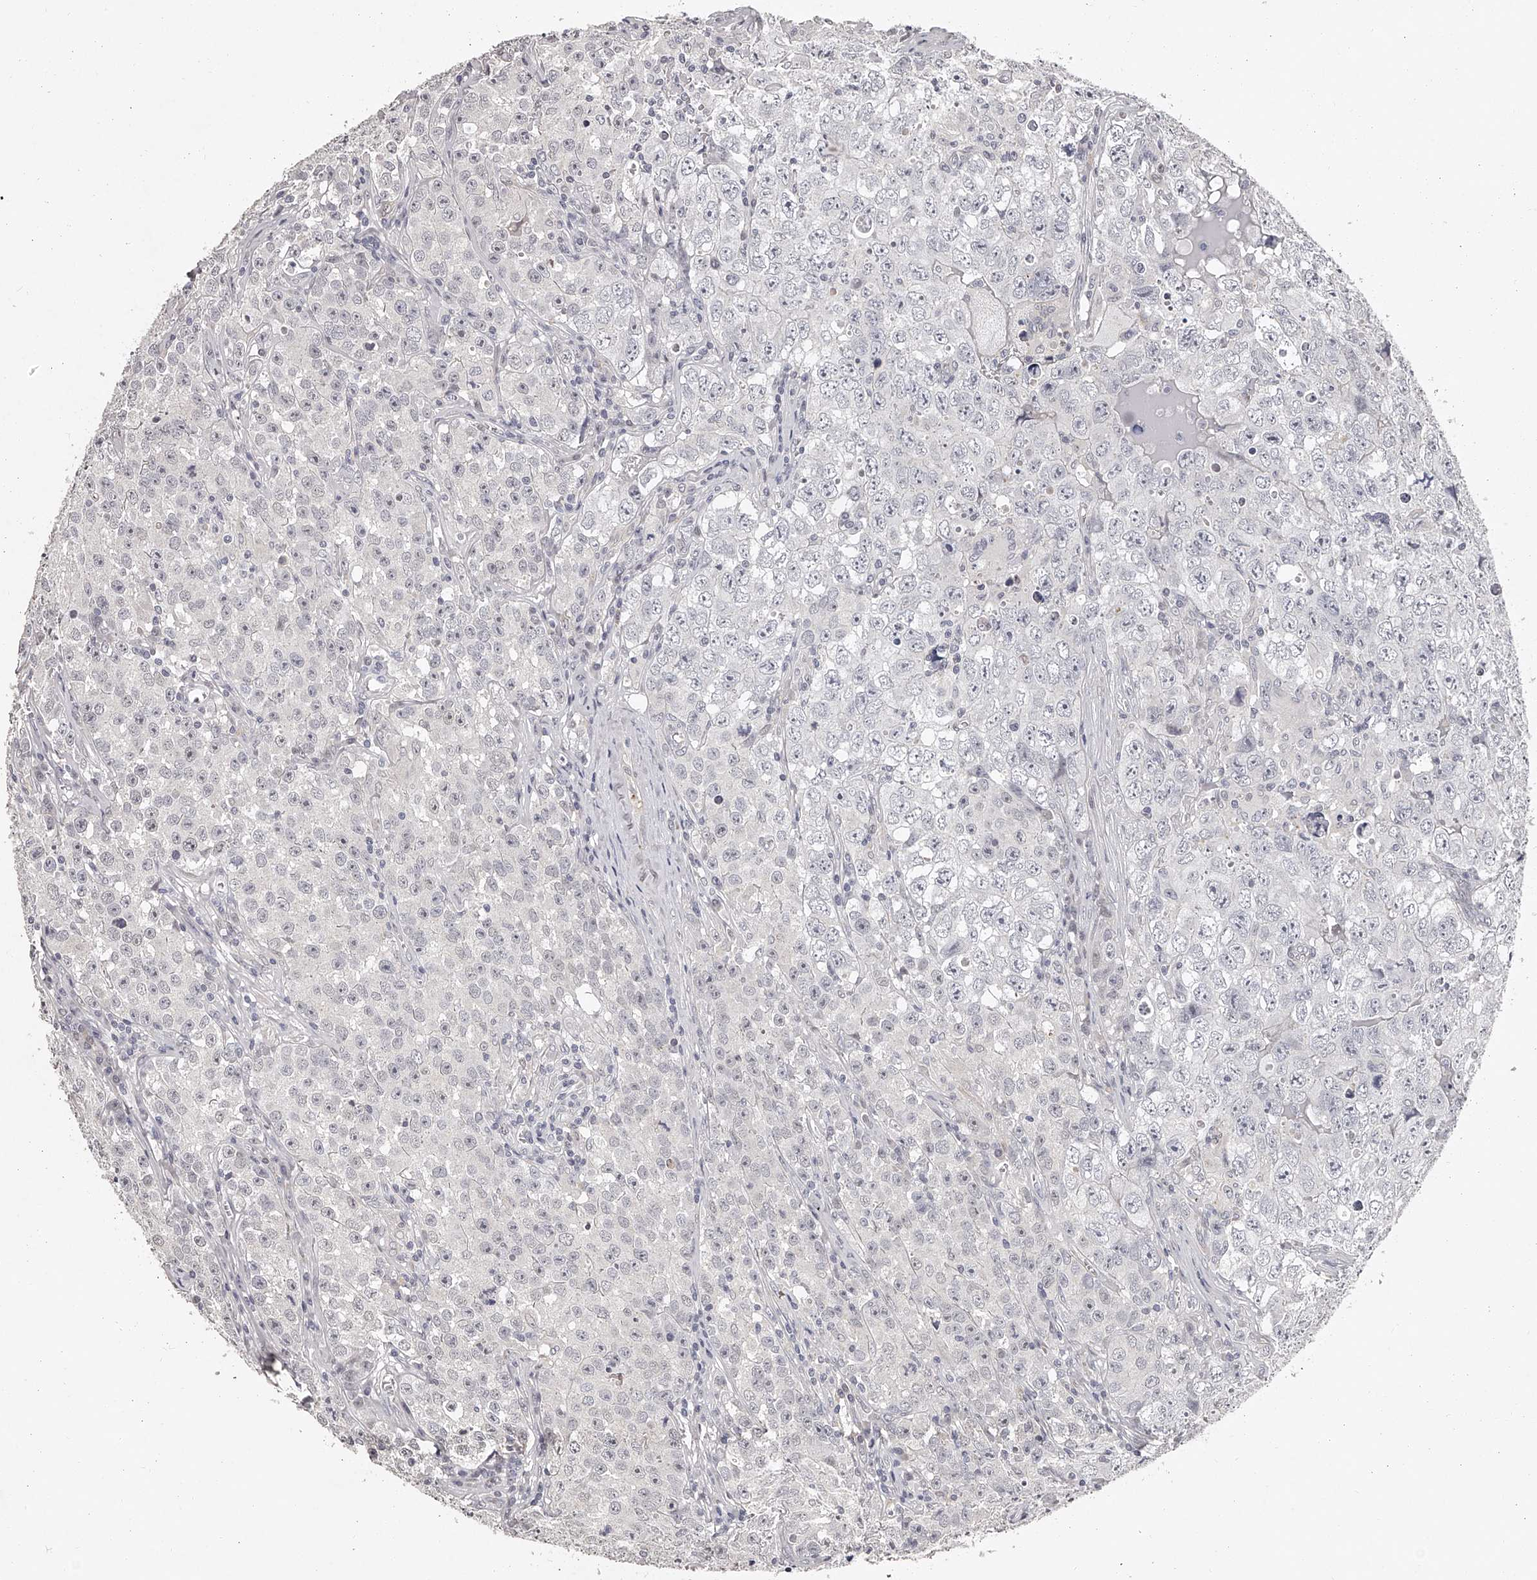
{"staining": {"intensity": "negative", "quantity": "none", "location": "none"}, "tissue": "testis cancer", "cell_type": "Tumor cells", "image_type": "cancer", "snomed": [{"axis": "morphology", "description": "Seminoma, NOS"}, {"axis": "morphology", "description": "Carcinoma, Embryonal, NOS"}, {"axis": "topography", "description": "Testis"}], "caption": "Micrograph shows no significant protein staining in tumor cells of seminoma (testis). (DAB immunohistochemistry (IHC) visualized using brightfield microscopy, high magnification).", "gene": "NT5DC1", "patient": {"sex": "male", "age": 43}}